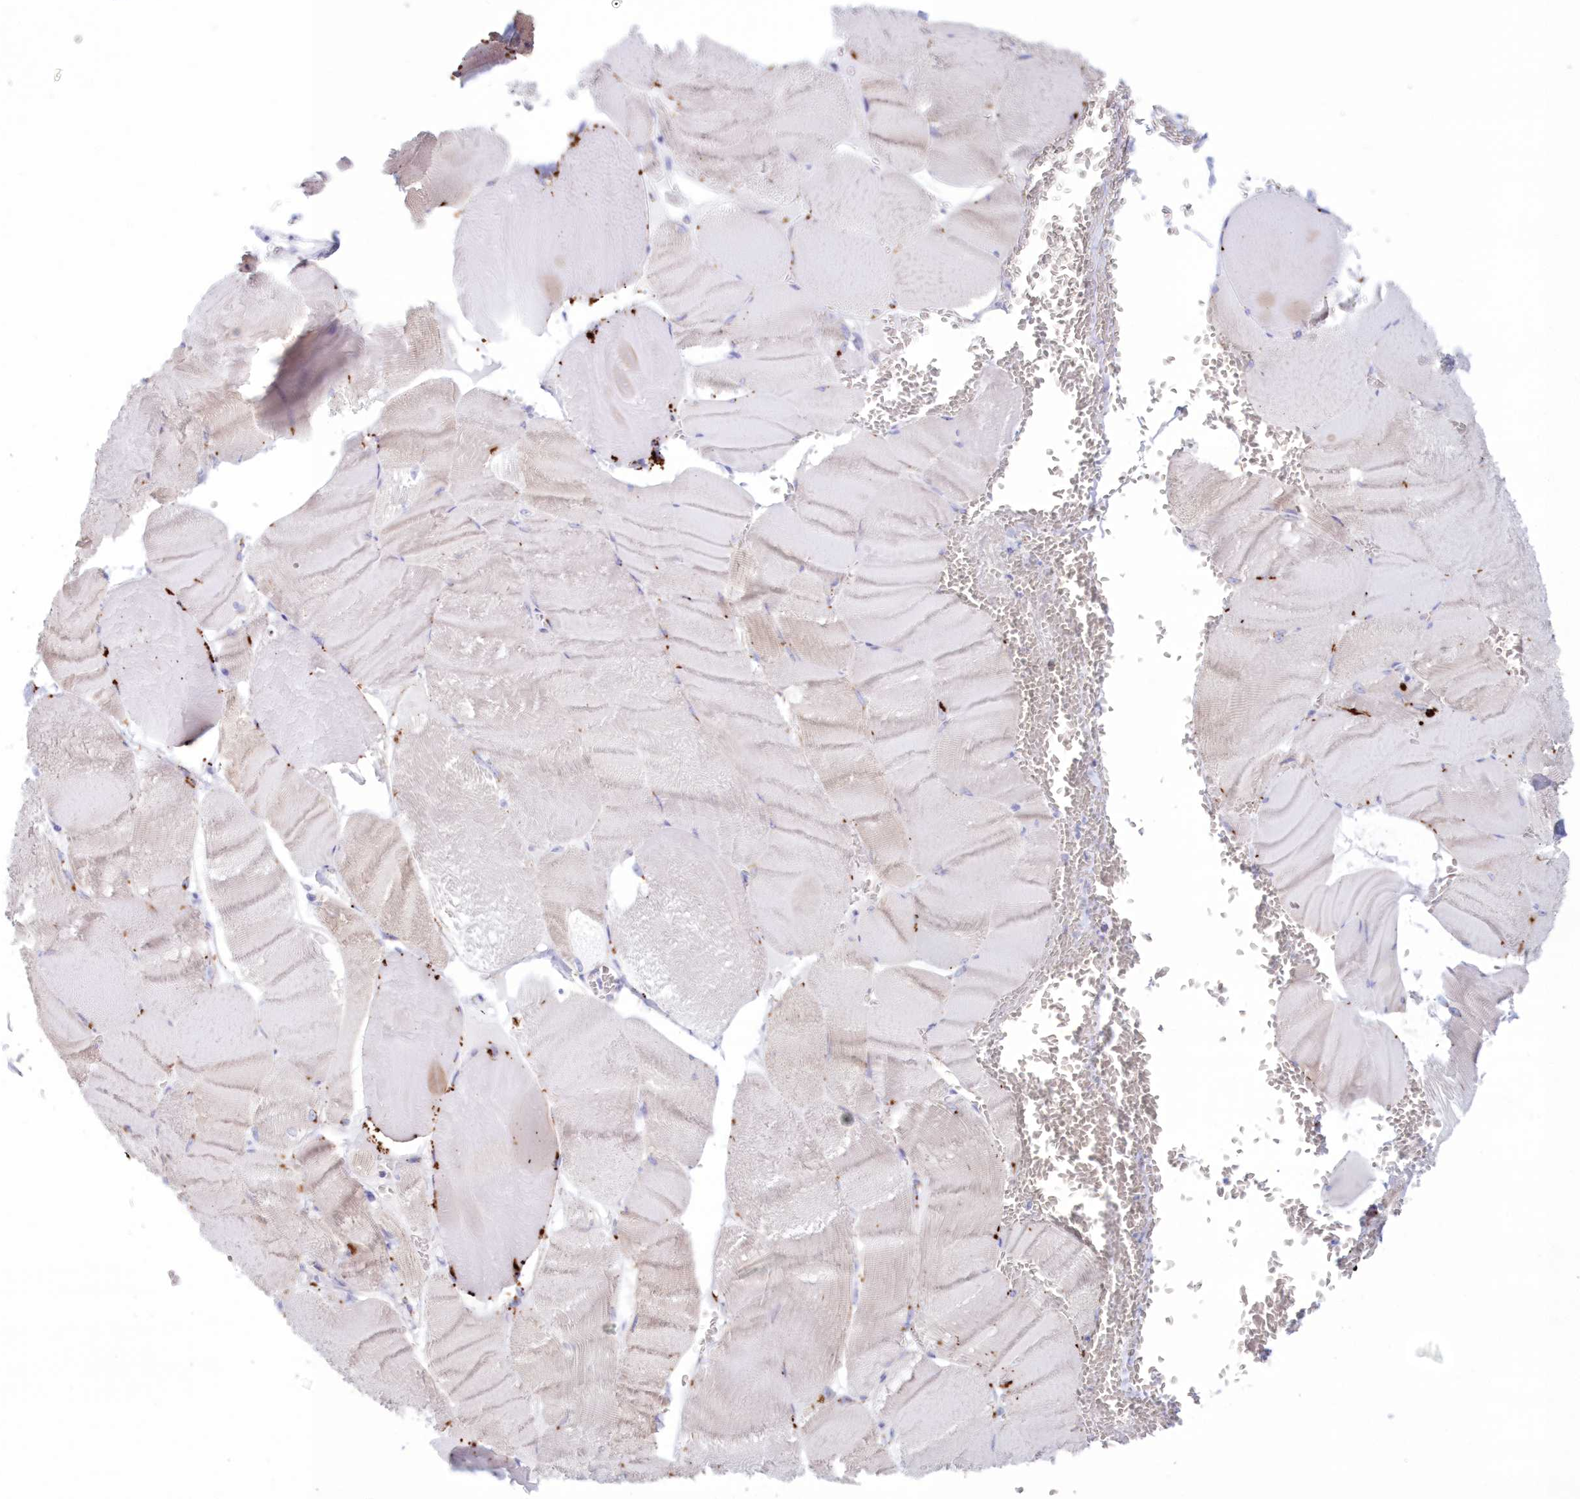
{"staining": {"intensity": "moderate", "quantity": "<25%", "location": "cytoplasmic/membranous"}, "tissue": "skeletal muscle", "cell_type": "Myocytes", "image_type": "normal", "snomed": [{"axis": "morphology", "description": "Normal tissue, NOS"}, {"axis": "morphology", "description": "Basal cell carcinoma"}, {"axis": "topography", "description": "Skeletal muscle"}], "caption": "Immunohistochemical staining of normal human skeletal muscle reveals moderate cytoplasmic/membranous protein staining in approximately <25% of myocytes. The staining was performed using DAB, with brown indicating positive protein expression. Nuclei are stained blue with hematoxylin.", "gene": "TPP1", "patient": {"sex": "female", "age": 64}}